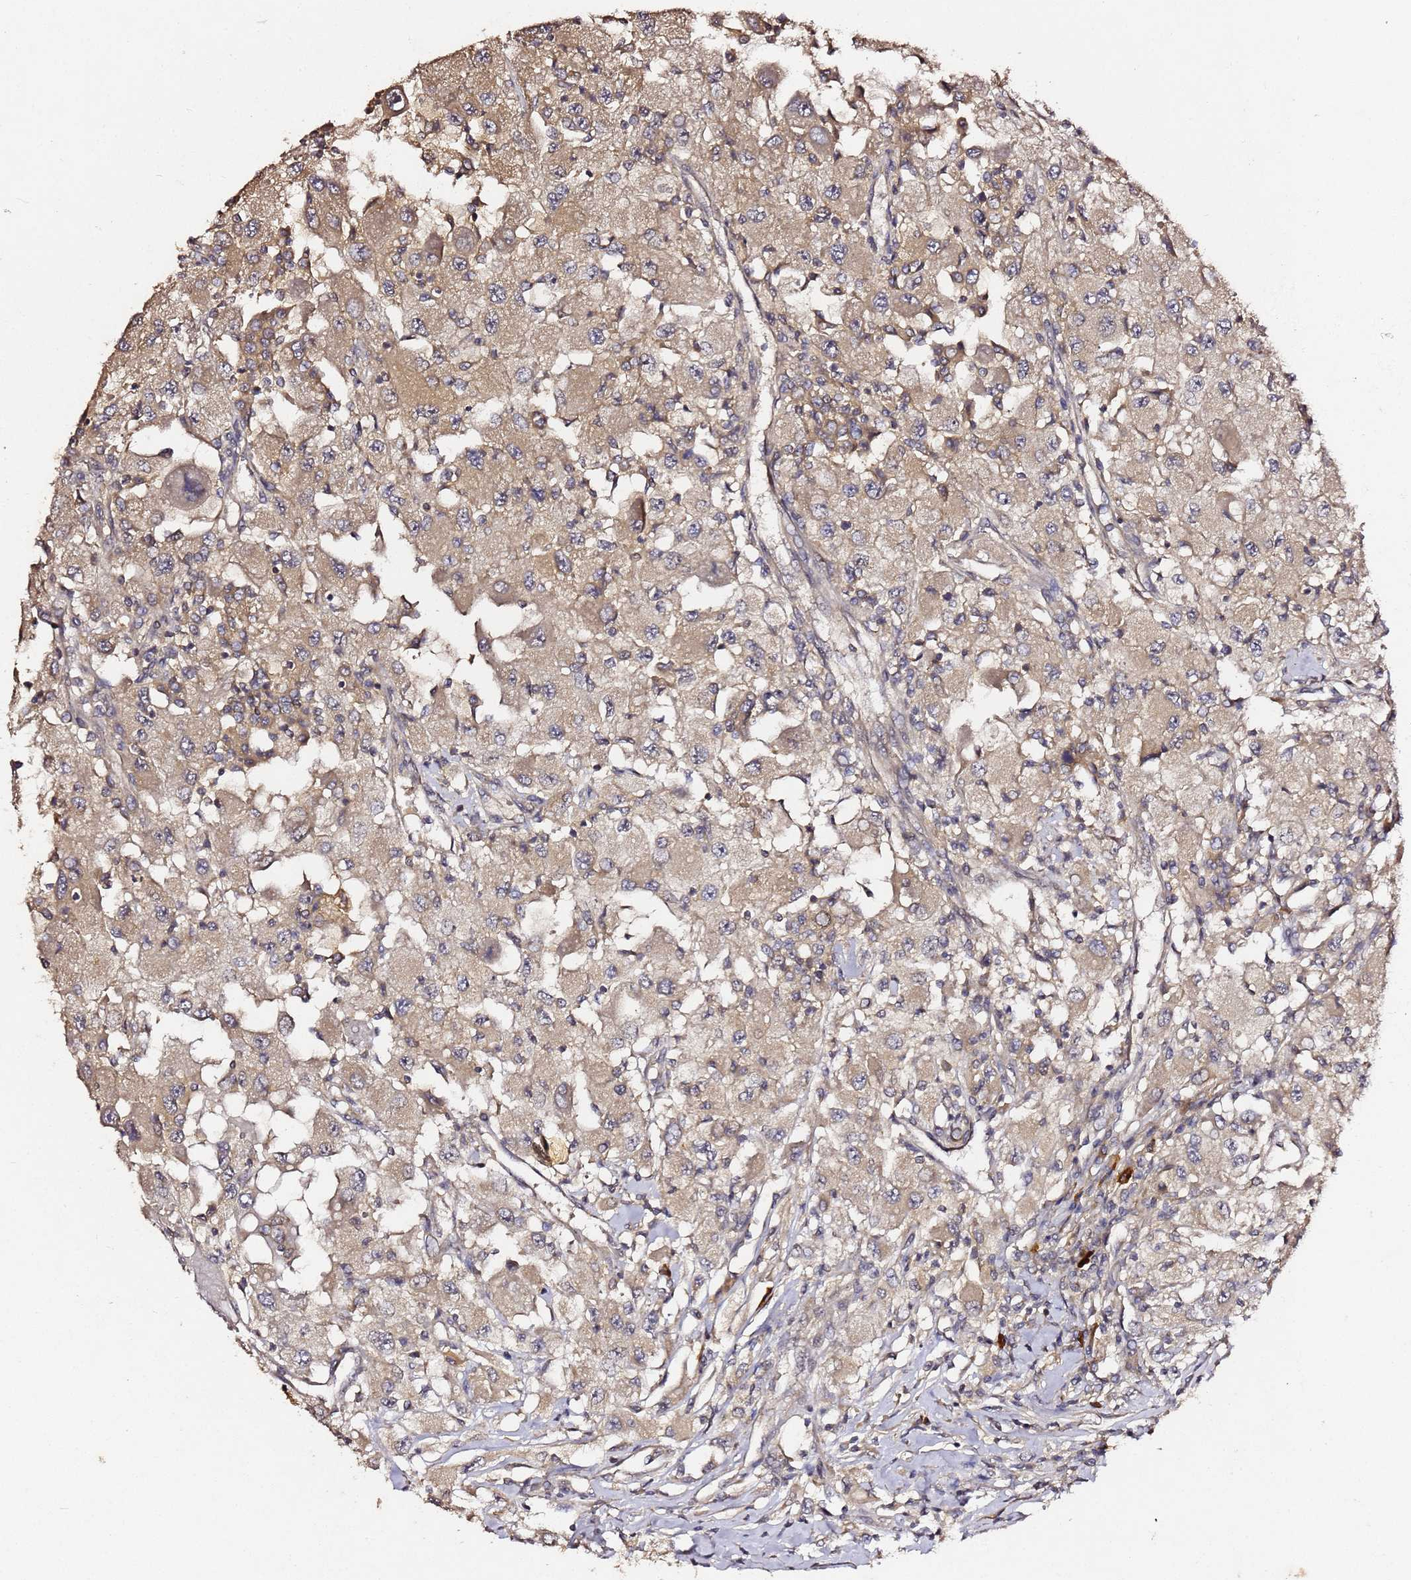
{"staining": {"intensity": "moderate", "quantity": ">75%", "location": "cytoplasmic/membranous"}, "tissue": "renal cancer", "cell_type": "Tumor cells", "image_type": "cancer", "snomed": [{"axis": "morphology", "description": "Adenocarcinoma, NOS"}, {"axis": "topography", "description": "Kidney"}], "caption": "The immunohistochemical stain shows moderate cytoplasmic/membranous positivity in tumor cells of renal adenocarcinoma tissue.", "gene": "C6orf136", "patient": {"sex": "female", "age": 67}}